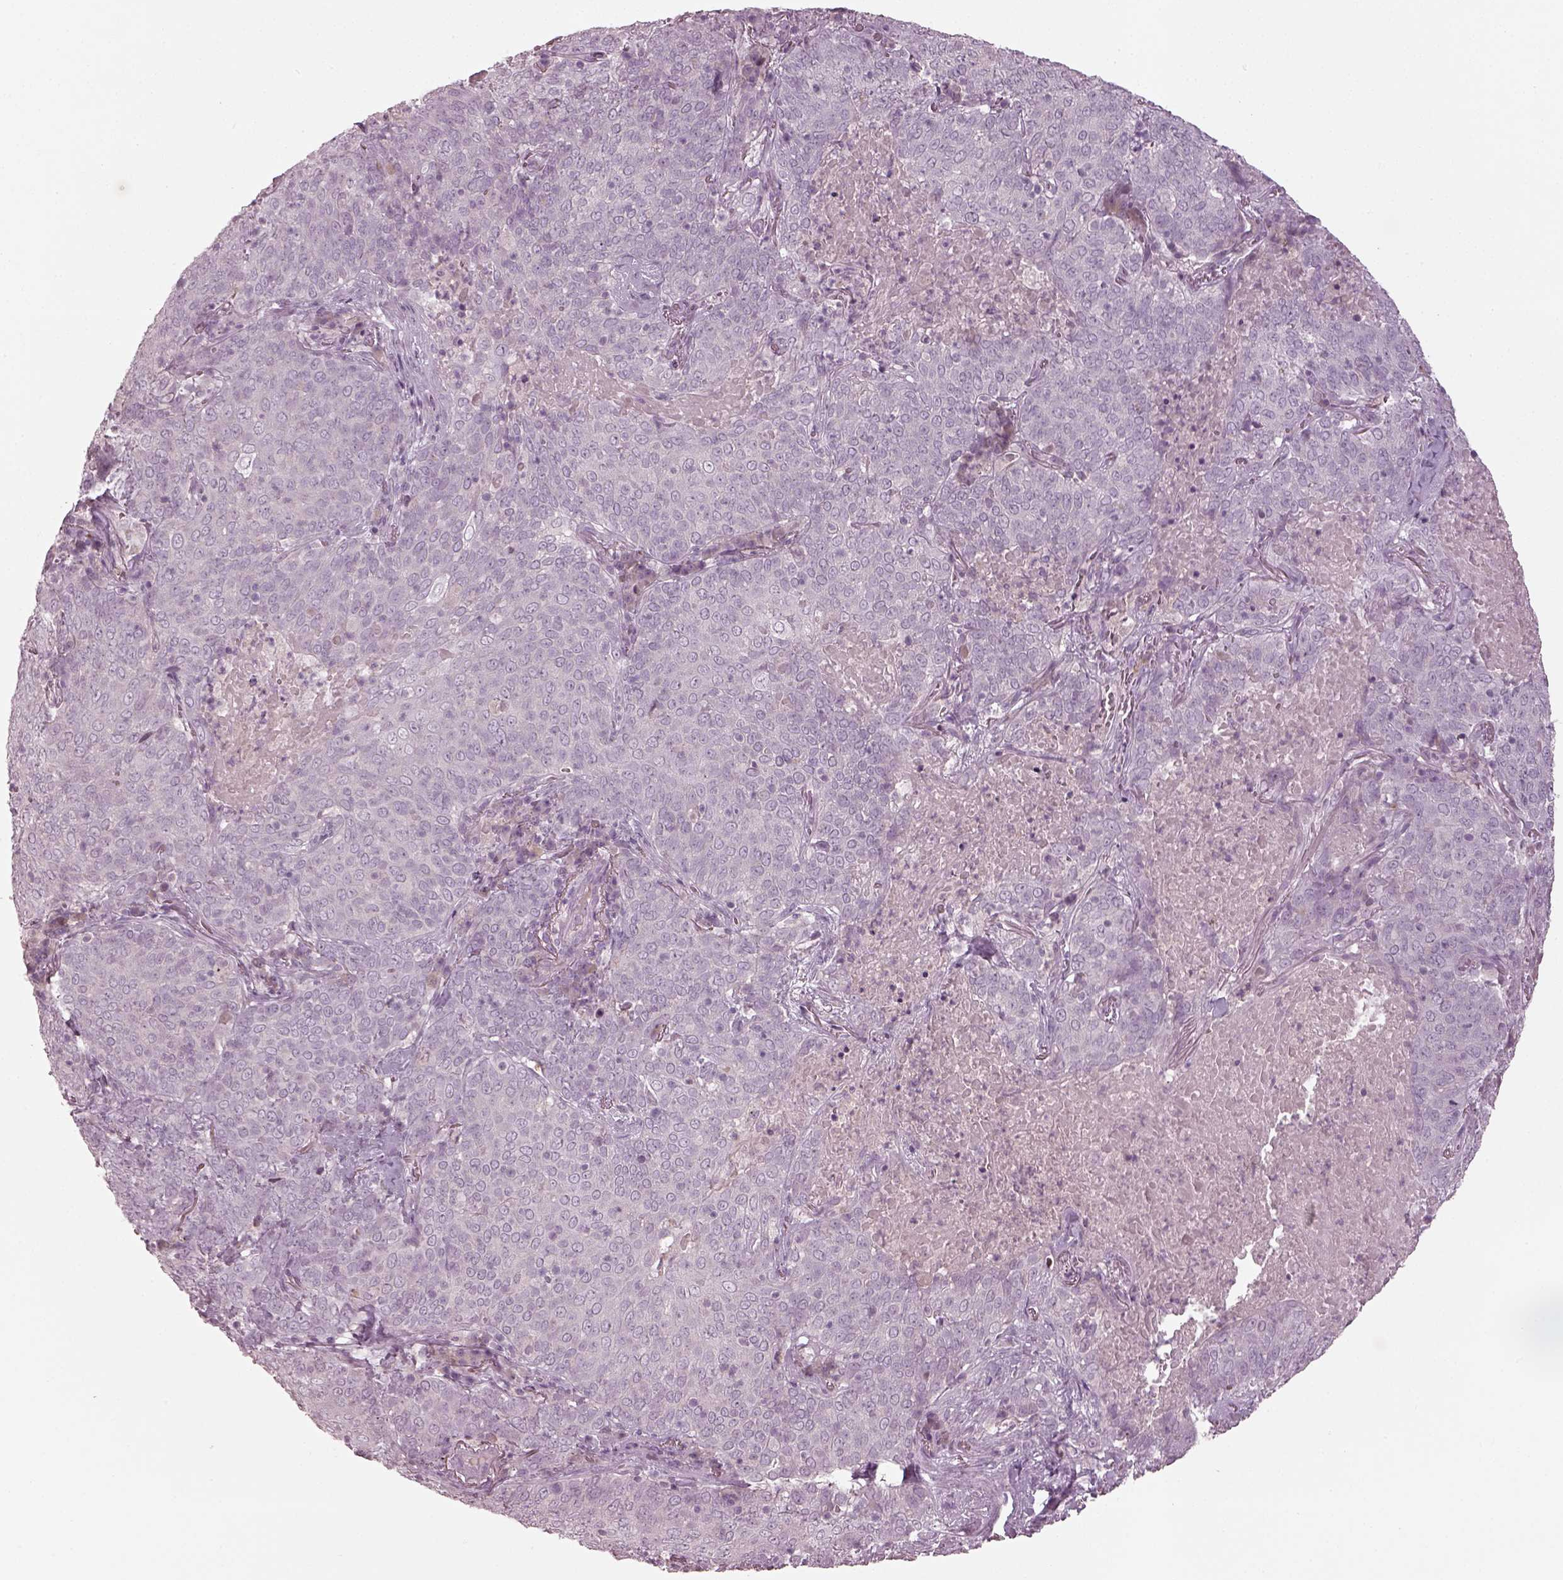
{"staining": {"intensity": "negative", "quantity": "none", "location": "none"}, "tissue": "lung cancer", "cell_type": "Tumor cells", "image_type": "cancer", "snomed": [{"axis": "morphology", "description": "Squamous cell carcinoma, NOS"}, {"axis": "topography", "description": "Lung"}], "caption": "Tumor cells show no significant expression in lung cancer.", "gene": "SPATA6L", "patient": {"sex": "male", "age": 82}}